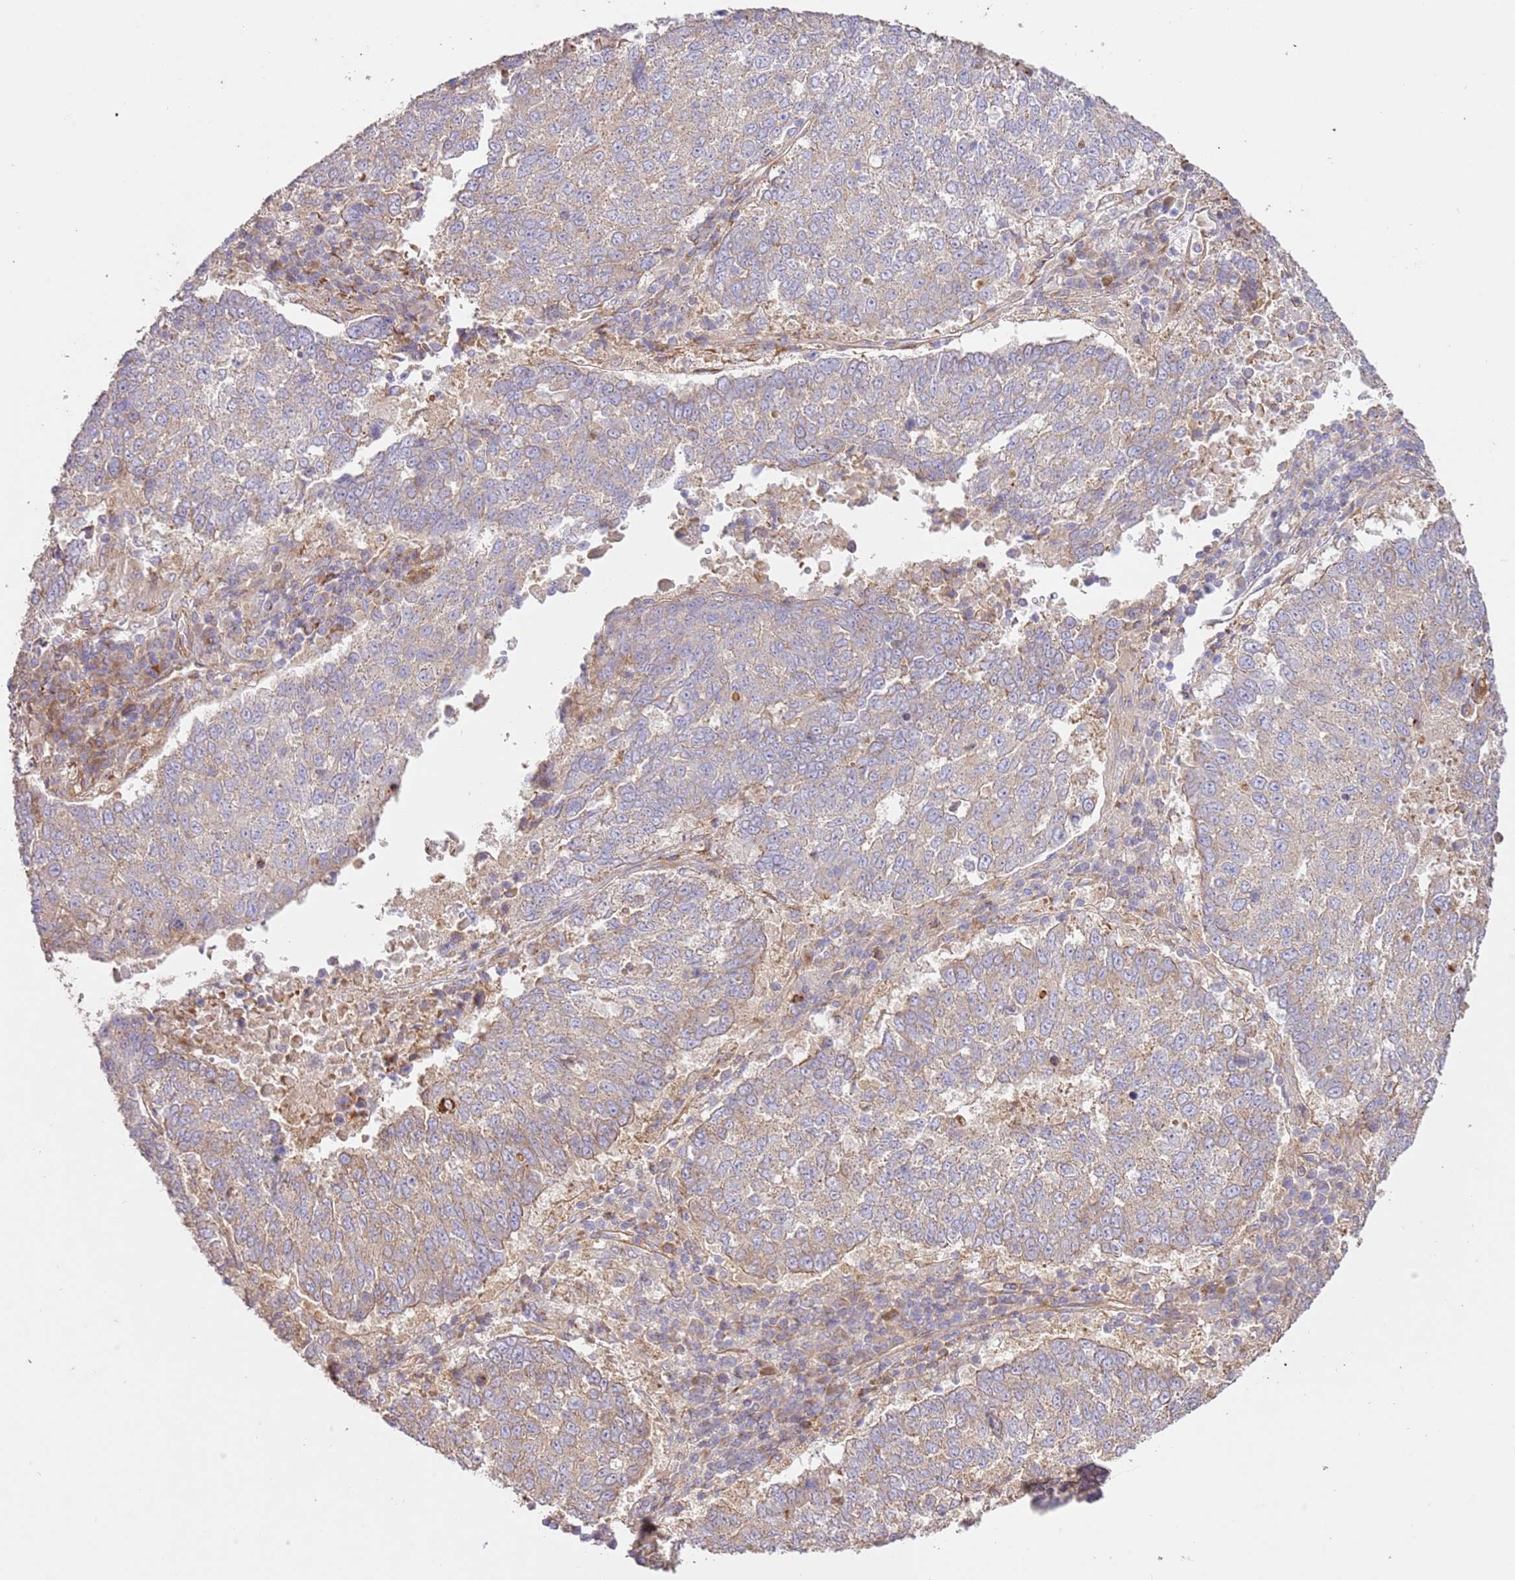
{"staining": {"intensity": "weak", "quantity": "<25%", "location": "cytoplasmic/membranous"}, "tissue": "lung cancer", "cell_type": "Tumor cells", "image_type": "cancer", "snomed": [{"axis": "morphology", "description": "Squamous cell carcinoma, NOS"}, {"axis": "topography", "description": "Lung"}], "caption": "Immunohistochemistry histopathology image of human squamous cell carcinoma (lung) stained for a protein (brown), which reveals no staining in tumor cells. (Immunohistochemistry, brightfield microscopy, high magnification).", "gene": "ZBTB39", "patient": {"sex": "male", "age": 73}}